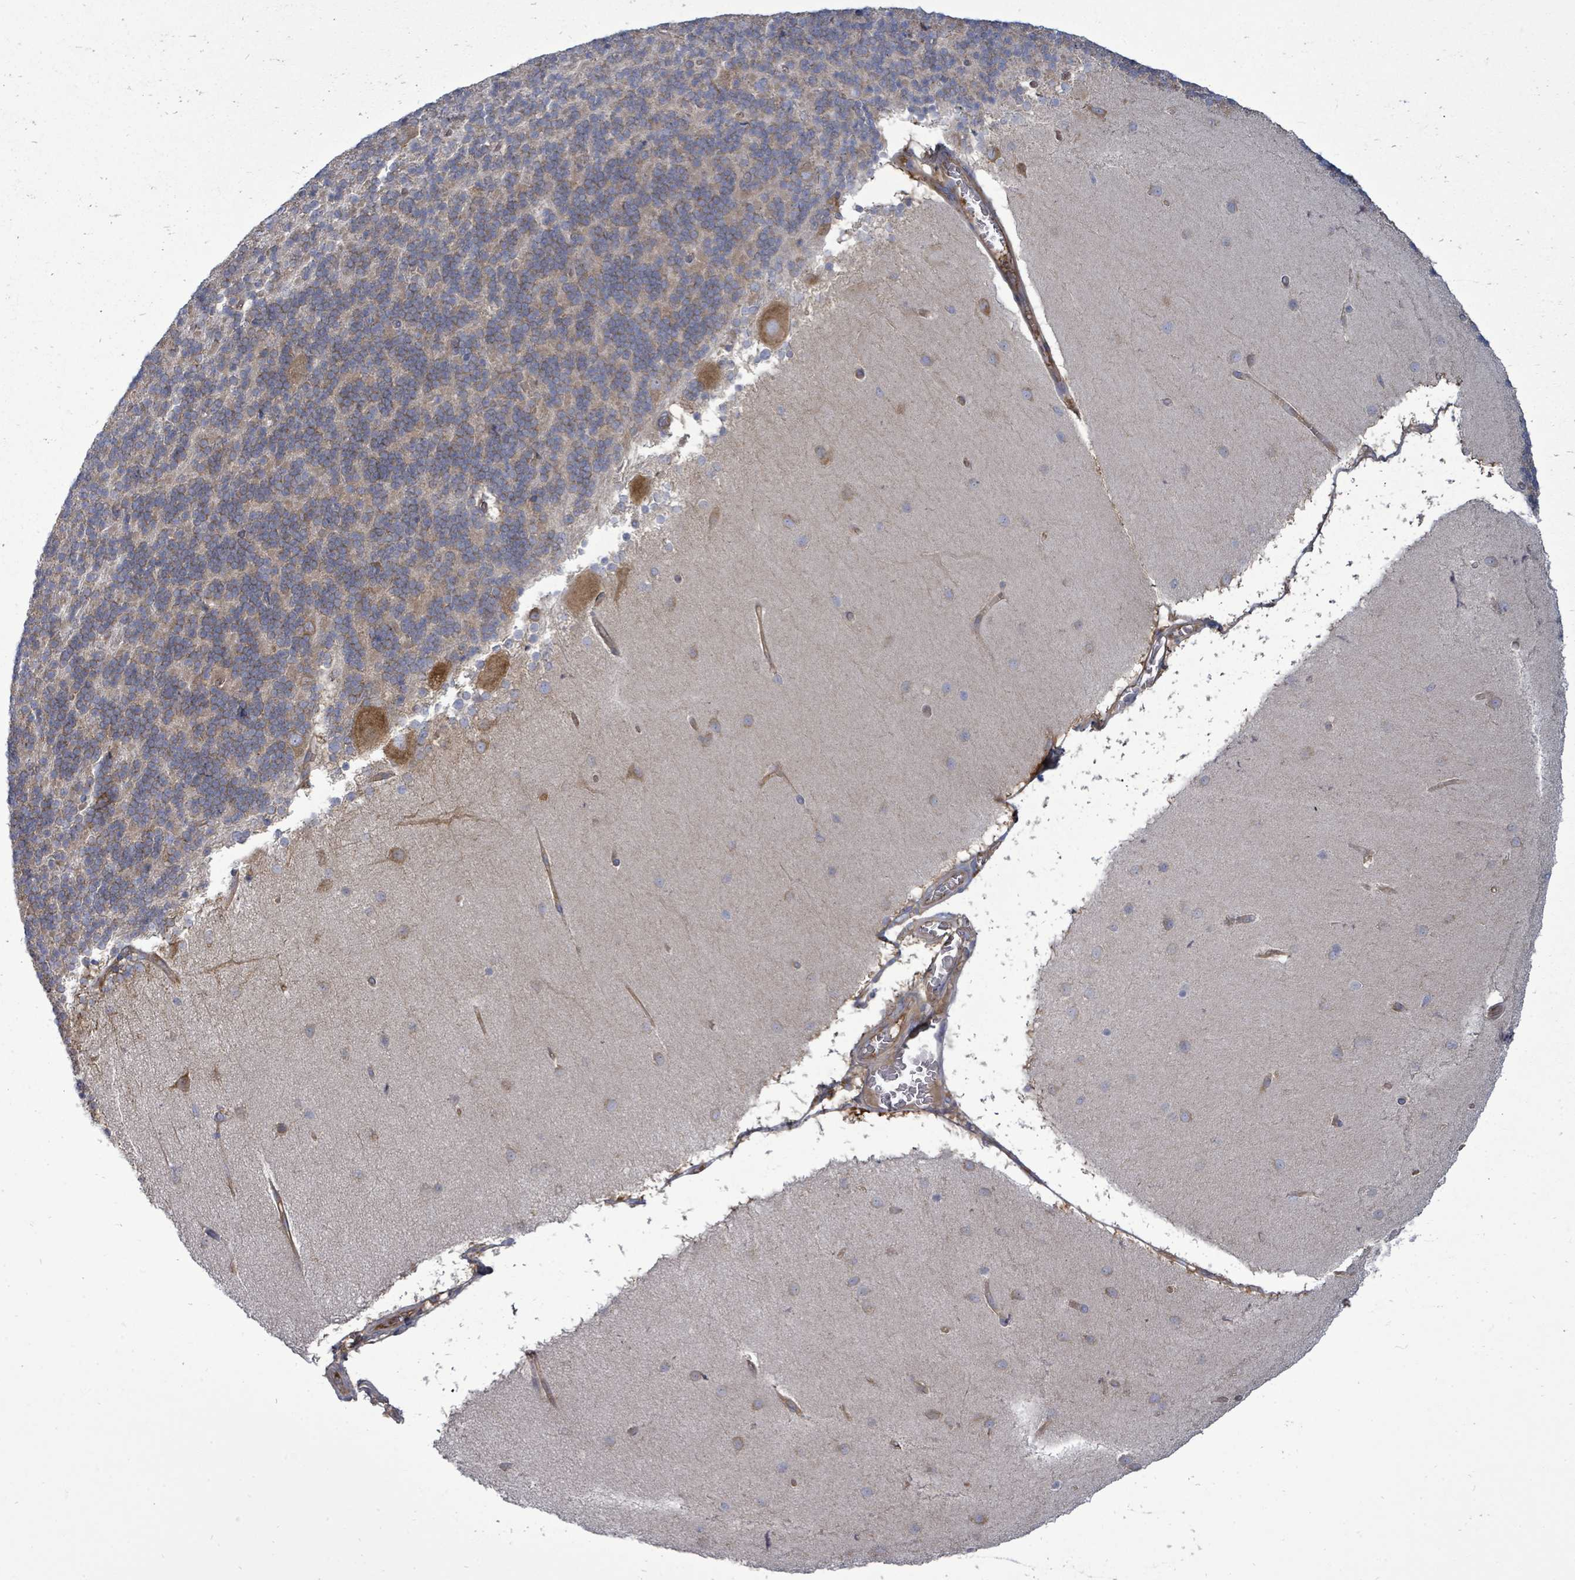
{"staining": {"intensity": "moderate", "quantity": "25%-75%", "location": "cytoplasmic/membranous"}, "tissue": "cerebellum", "cell_type": "Cells in granular layer", "image_type": "normal", "snomed": [{"axis": "morphology", "description": "Normal tissue, NOS"}, {"axis": "topography", "description": "Cerebellum"}], "caption": "Immunohistochemistry histopathology image of unremarkable human cerebellum stained for a protein (brown), which reveals medium levels of moderate cytoplasmic/membranous staining in about 25%-75% of cells in granular layer.", "gene": "EIF3CL", "patient": {"sex": "female", "age": 54}}